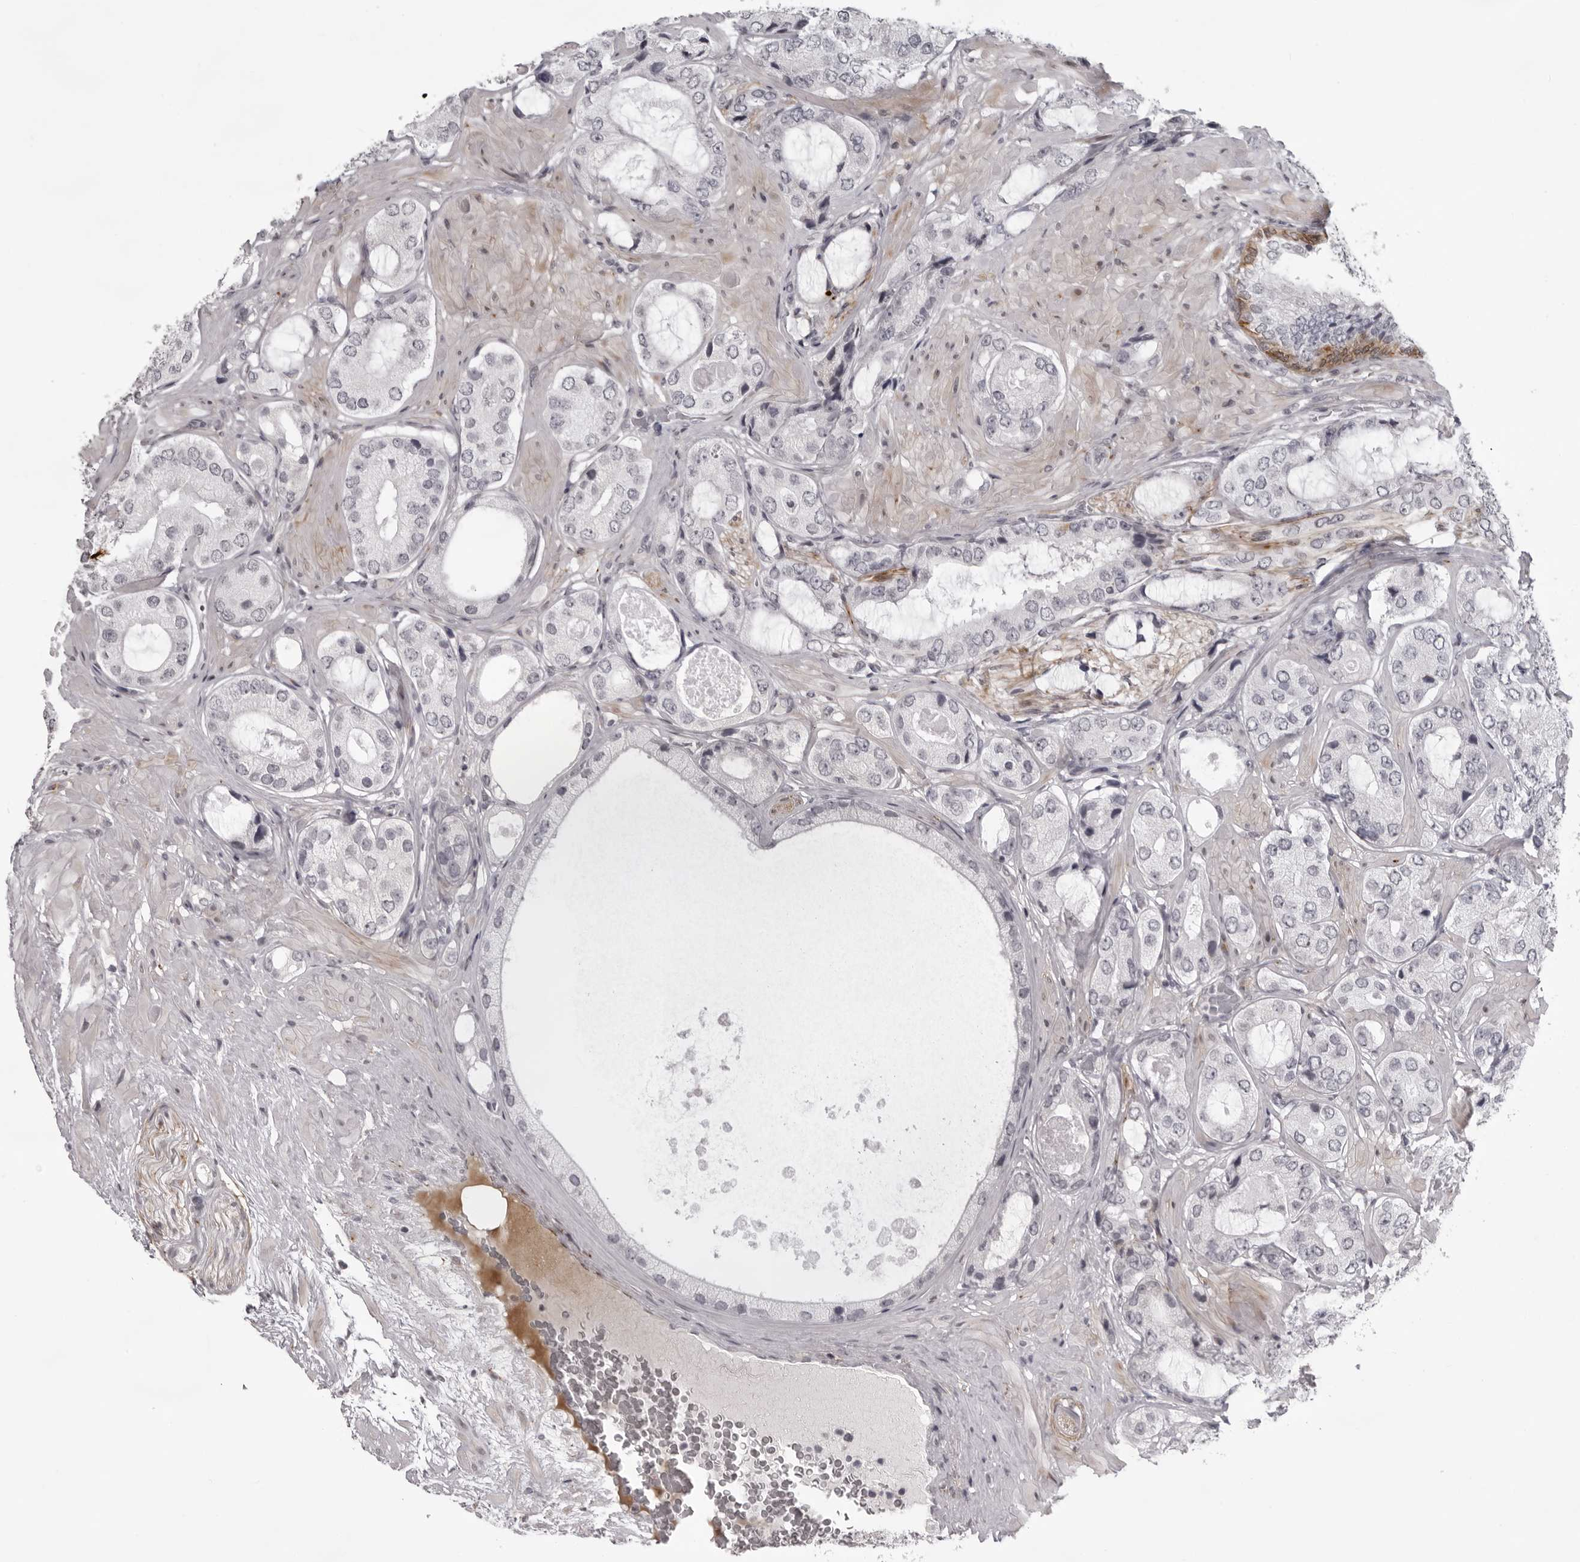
{"staining": {"intensity": "negative", "quantity": "none", "location": "none"}, "tissue": "prostate cancer", "cell_type": "Tumor cells", "image_type": "cancer", "snomed": [{"axis": "morphology", "description": "Adenocarcinoma, High grade"}, {"axis": "topography", "description": "Prostate"}], "caption": "There is no significant expression in tumor cells of prostate high-grade adenocarcinoma. (DAB (3,3'-diaminobenzidine) immunohistochemistry (IHC) visualized using brightfield microscopy, high magnification).", "gene": "NUDT18", "patient": {"sex": "male", "age": 59}}